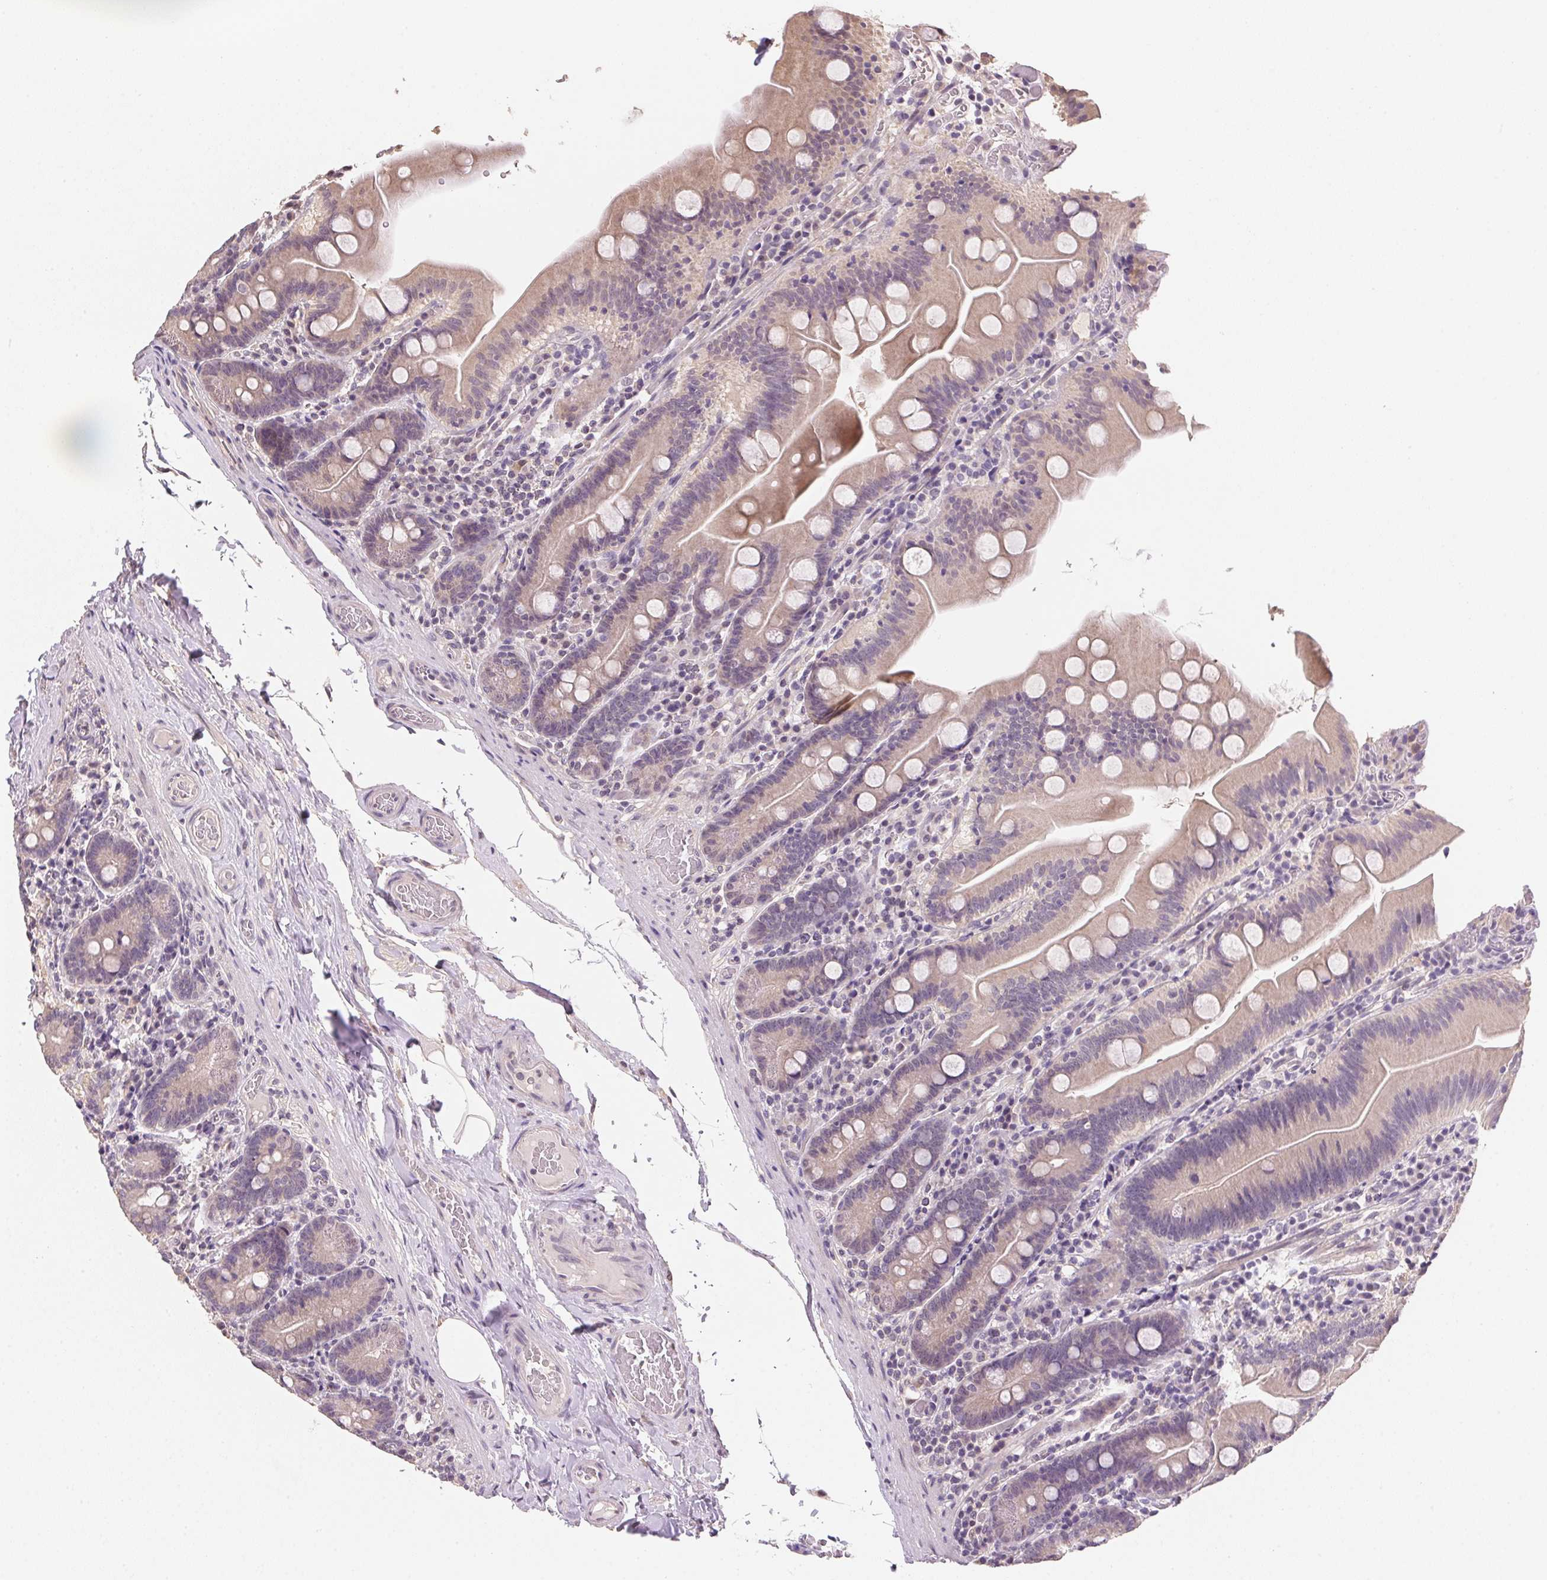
{"staining": {"intensity": "weak", "quantity": "25%-75%", "location": "cytoplasmic/membranous"}, "tissue": "small intestine", "cell_type": "Glandular cells", "image_type": "normal", "snomed": [{"axis": "morphology", "description": "Normal tissue, NOS"}, {"axis": "topography", "description": "Small intestine"}], "caption": "Glandular cells exhibit weak cytoplasmic/membranous staining in approximately 25%-75% of cells in unremarkable small intestine. (DAB (3,3'-diaminobenzidine) = brown stain, brightfield microscopy at high magnification).", "gene": "ALDH8A1", "patient": {"sex": "male", "age": 37}}